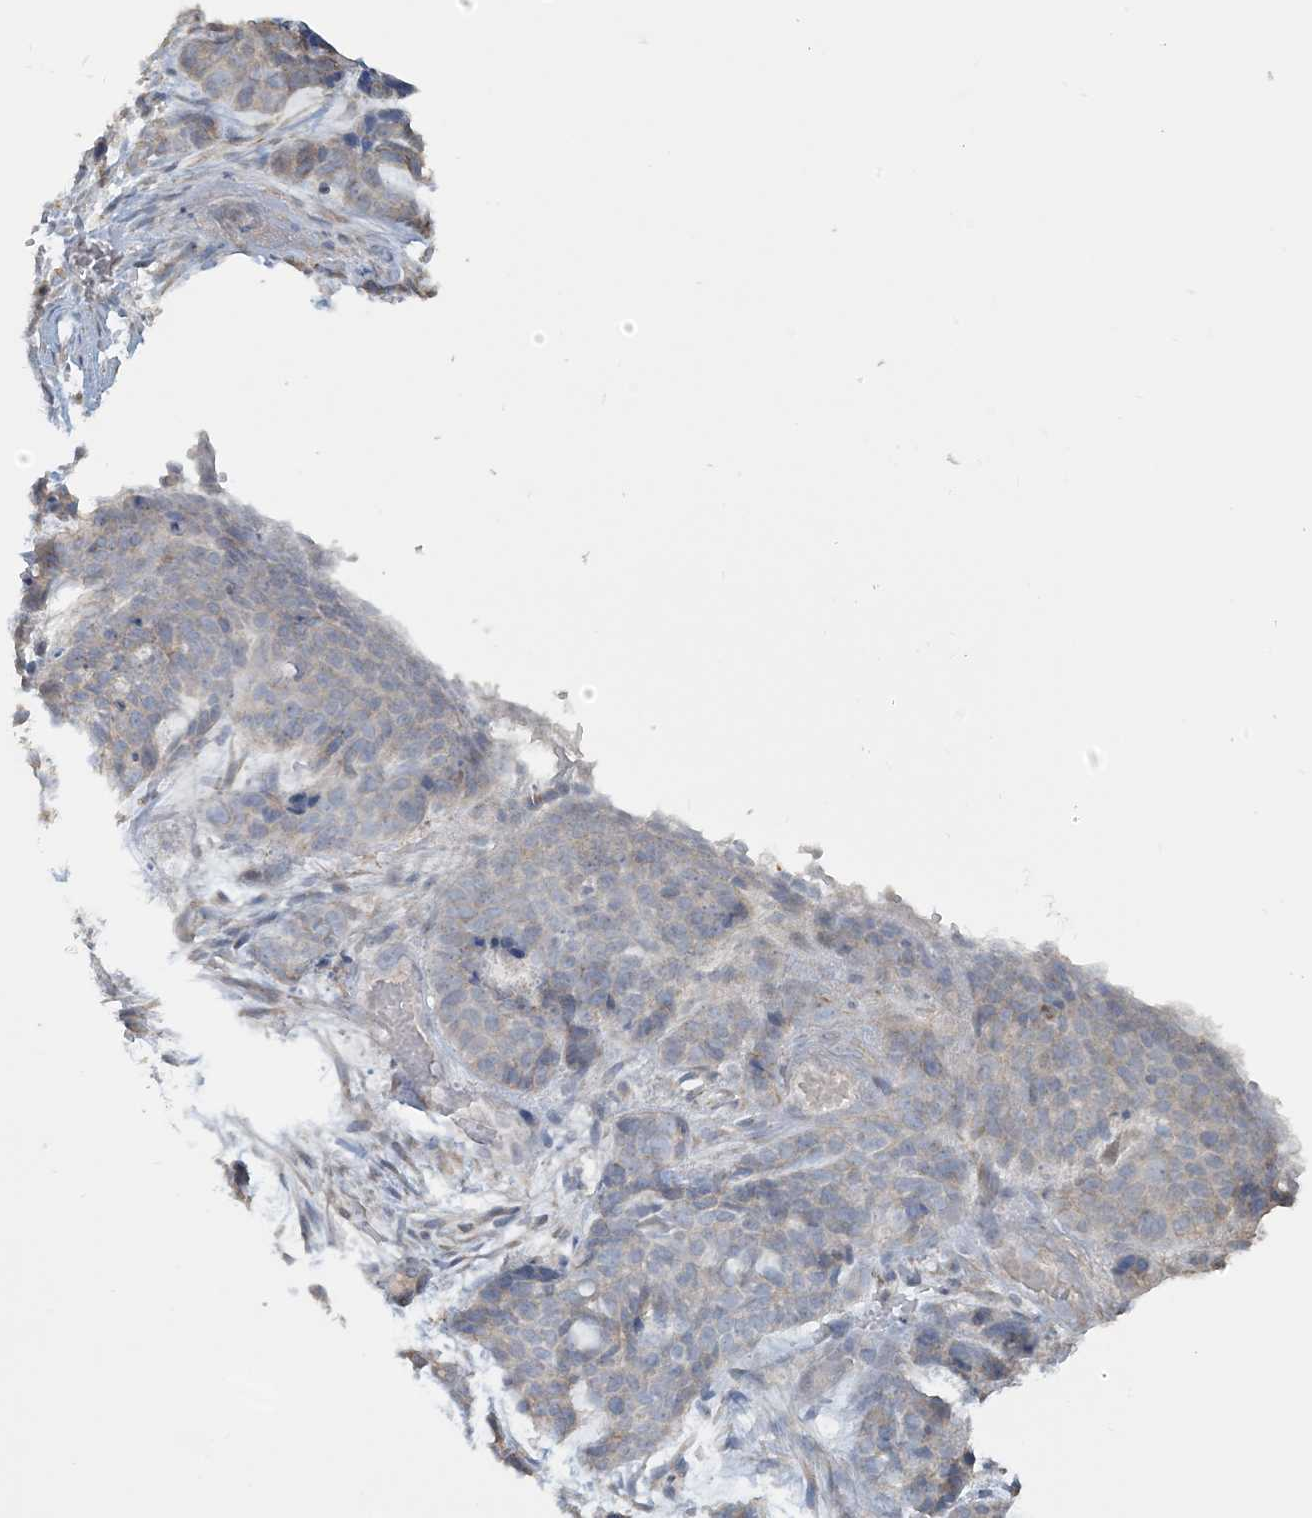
{"staining": {"intensity": "negative", "quantity": "none", "location": "none"}, "tissue": "skin cancer", "cell_type": "Tumor cells", "image_type": "cancer", "snomed": [{"axis": "morphology", "description": "Basal cell carcinoma"}, {"axis": "topography", "description": "Skin"}], "caption": "Protein analysis of basal cell carcinoma (skin) shows no significant staining in tumor cells.", "gene": "NPHS2", "patient": {"sex": "female", "age": 64}}